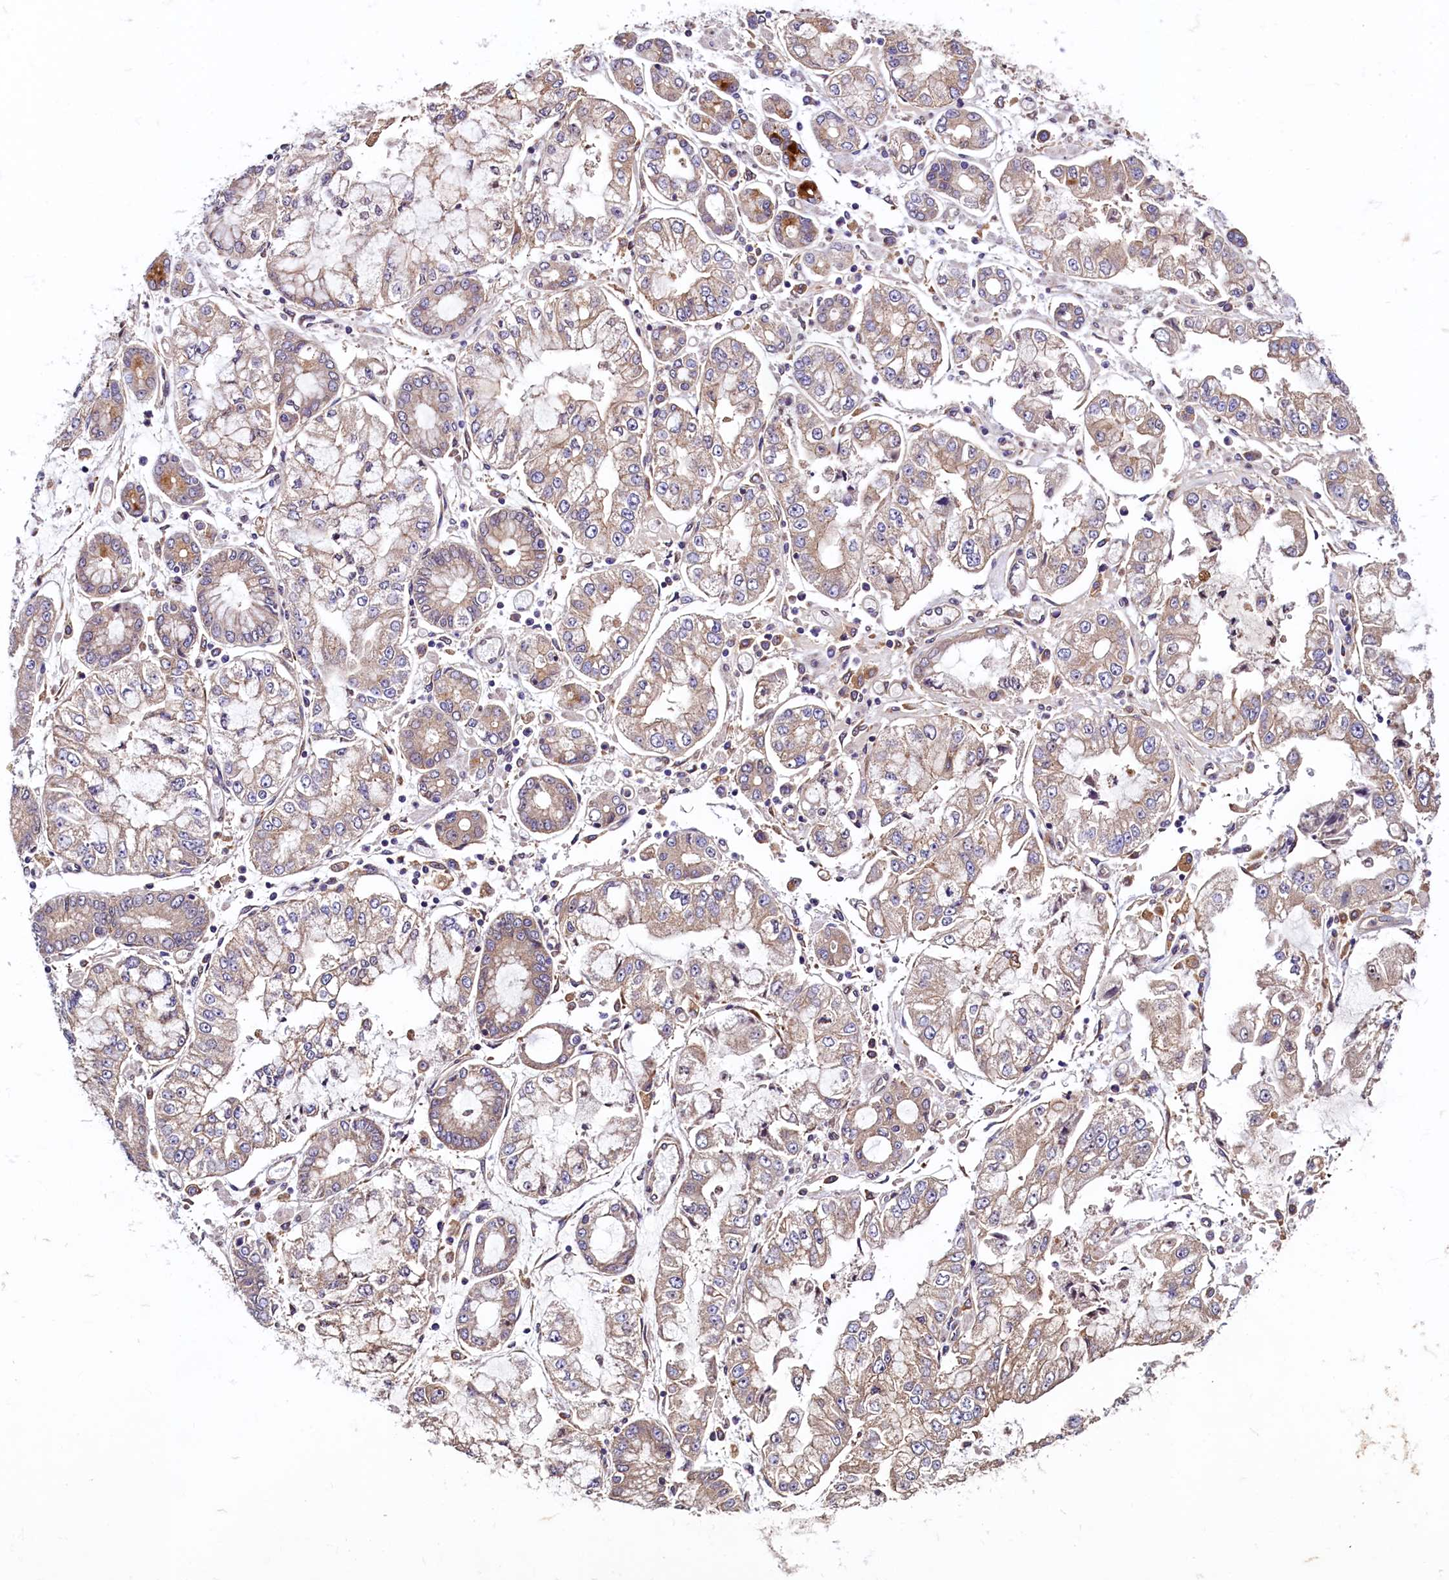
{"staining": {"intensity": "weak", "quantity": "<25%", "location": "cytoplasmic/membranous"}, "tissue": "stomach cancer", "cell_type": "Tumor cells", "image_type": "cancer", "snomed": [{"axis": "morphology", "description": "Adenocarcinoma, NOS"}, {"axis": "topography", "description": "Stomach"}], "caption": "Immunohistochemistry of human adenocarcinoma (stomach) exhibits no positivity in tumor cells.", "gene": "VPS35", "patient": {"sex": "male", "age": 76}}